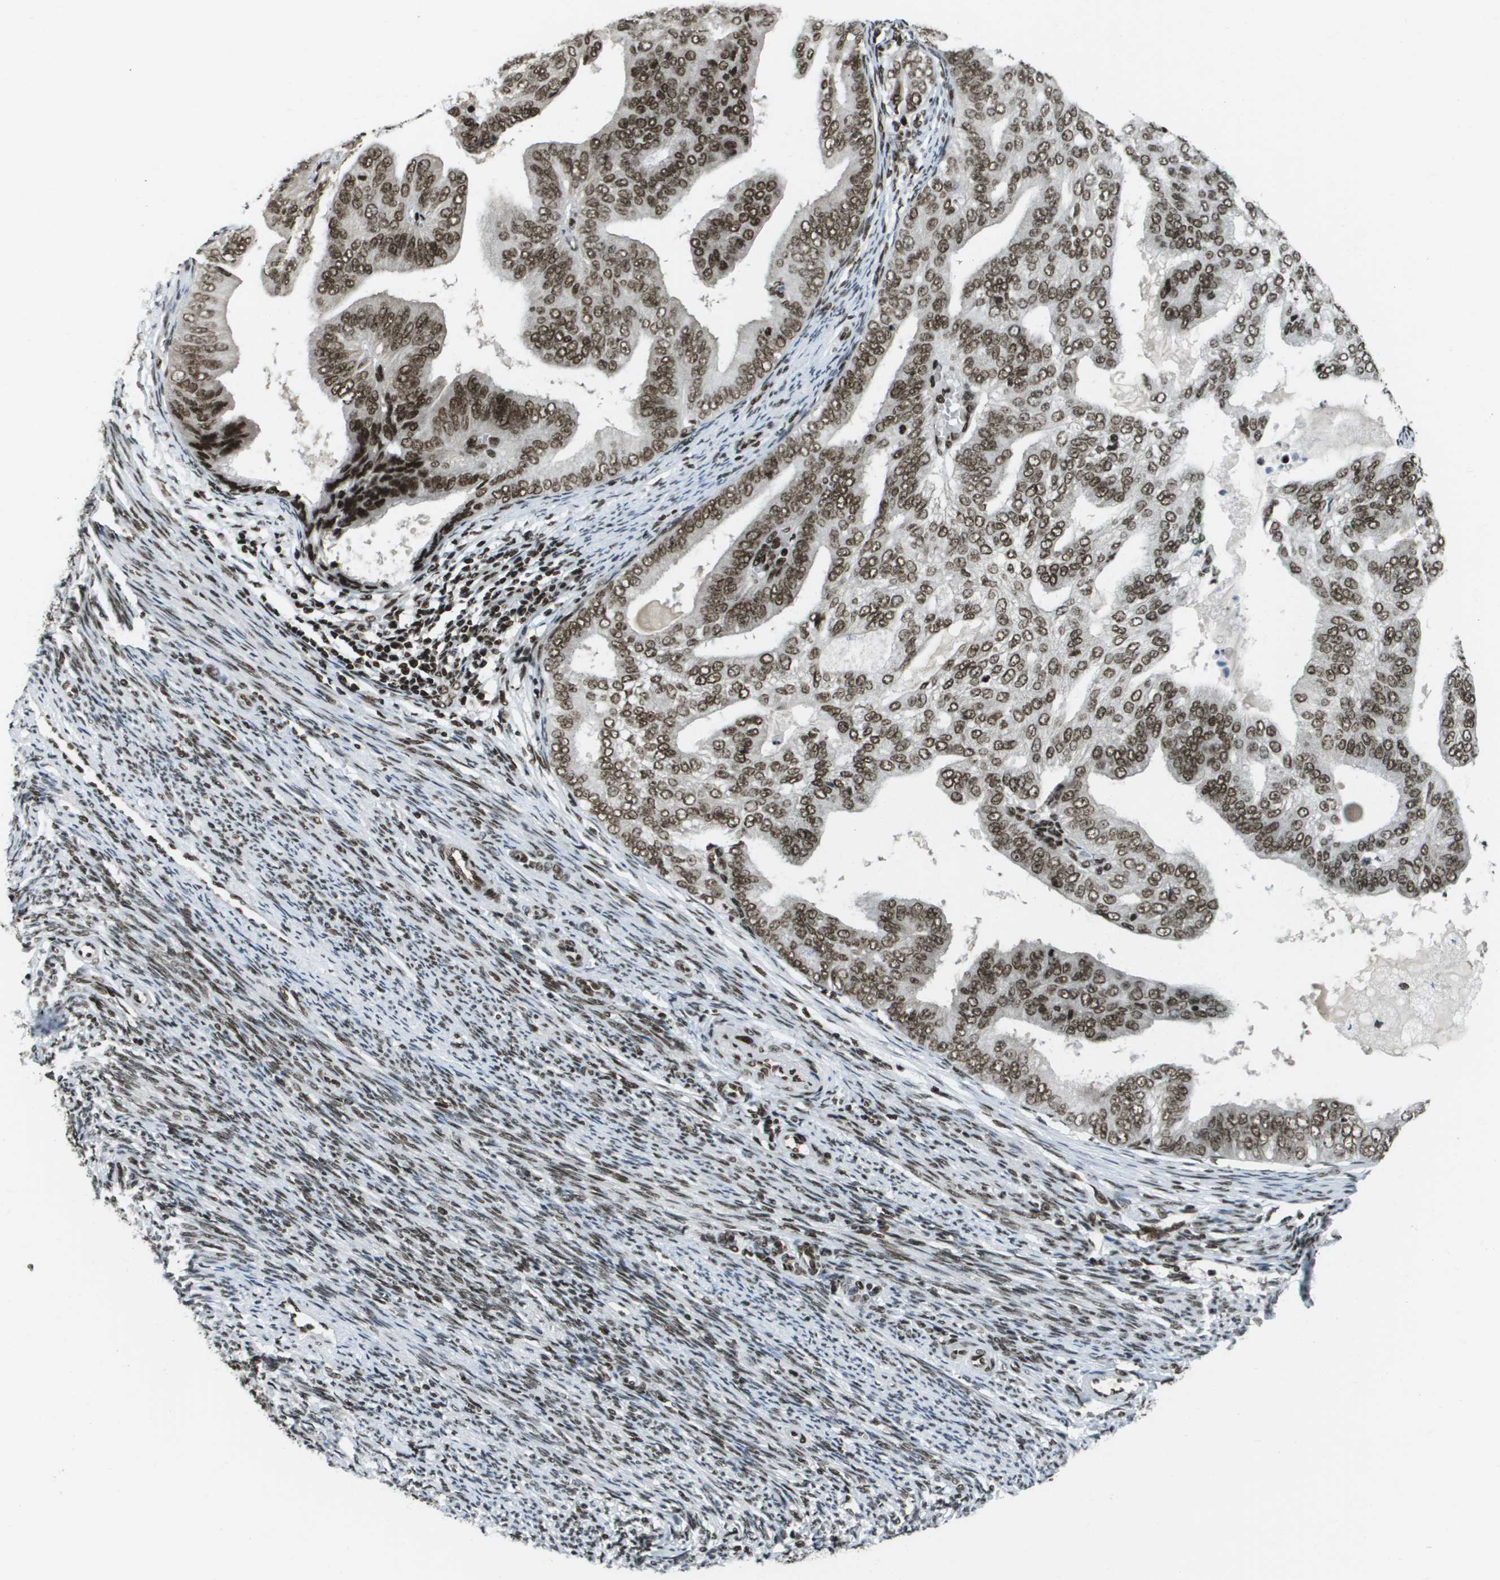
{"staining": {"intensity": "moderate", "quantity": ">75%", "location": "nuclear"}, "tissue": "endometrial cancer", "cell_type": "Tumor cells", "image_type": "cancer", "snomed": [{"axis": "morphology", "description": "Adenocarcinoma, NOS"}, {"axis": "topography", "description": "Endometrium"}], "caption": "The photomicrograph reveals immunohistochemical staining of endometrial adenocarcinoma. There is moderate nuclear expression is appreciated in about >75% of tumor cells.", "gene": "GLYR1", "patient": {"sex": "female", "age": 58}}